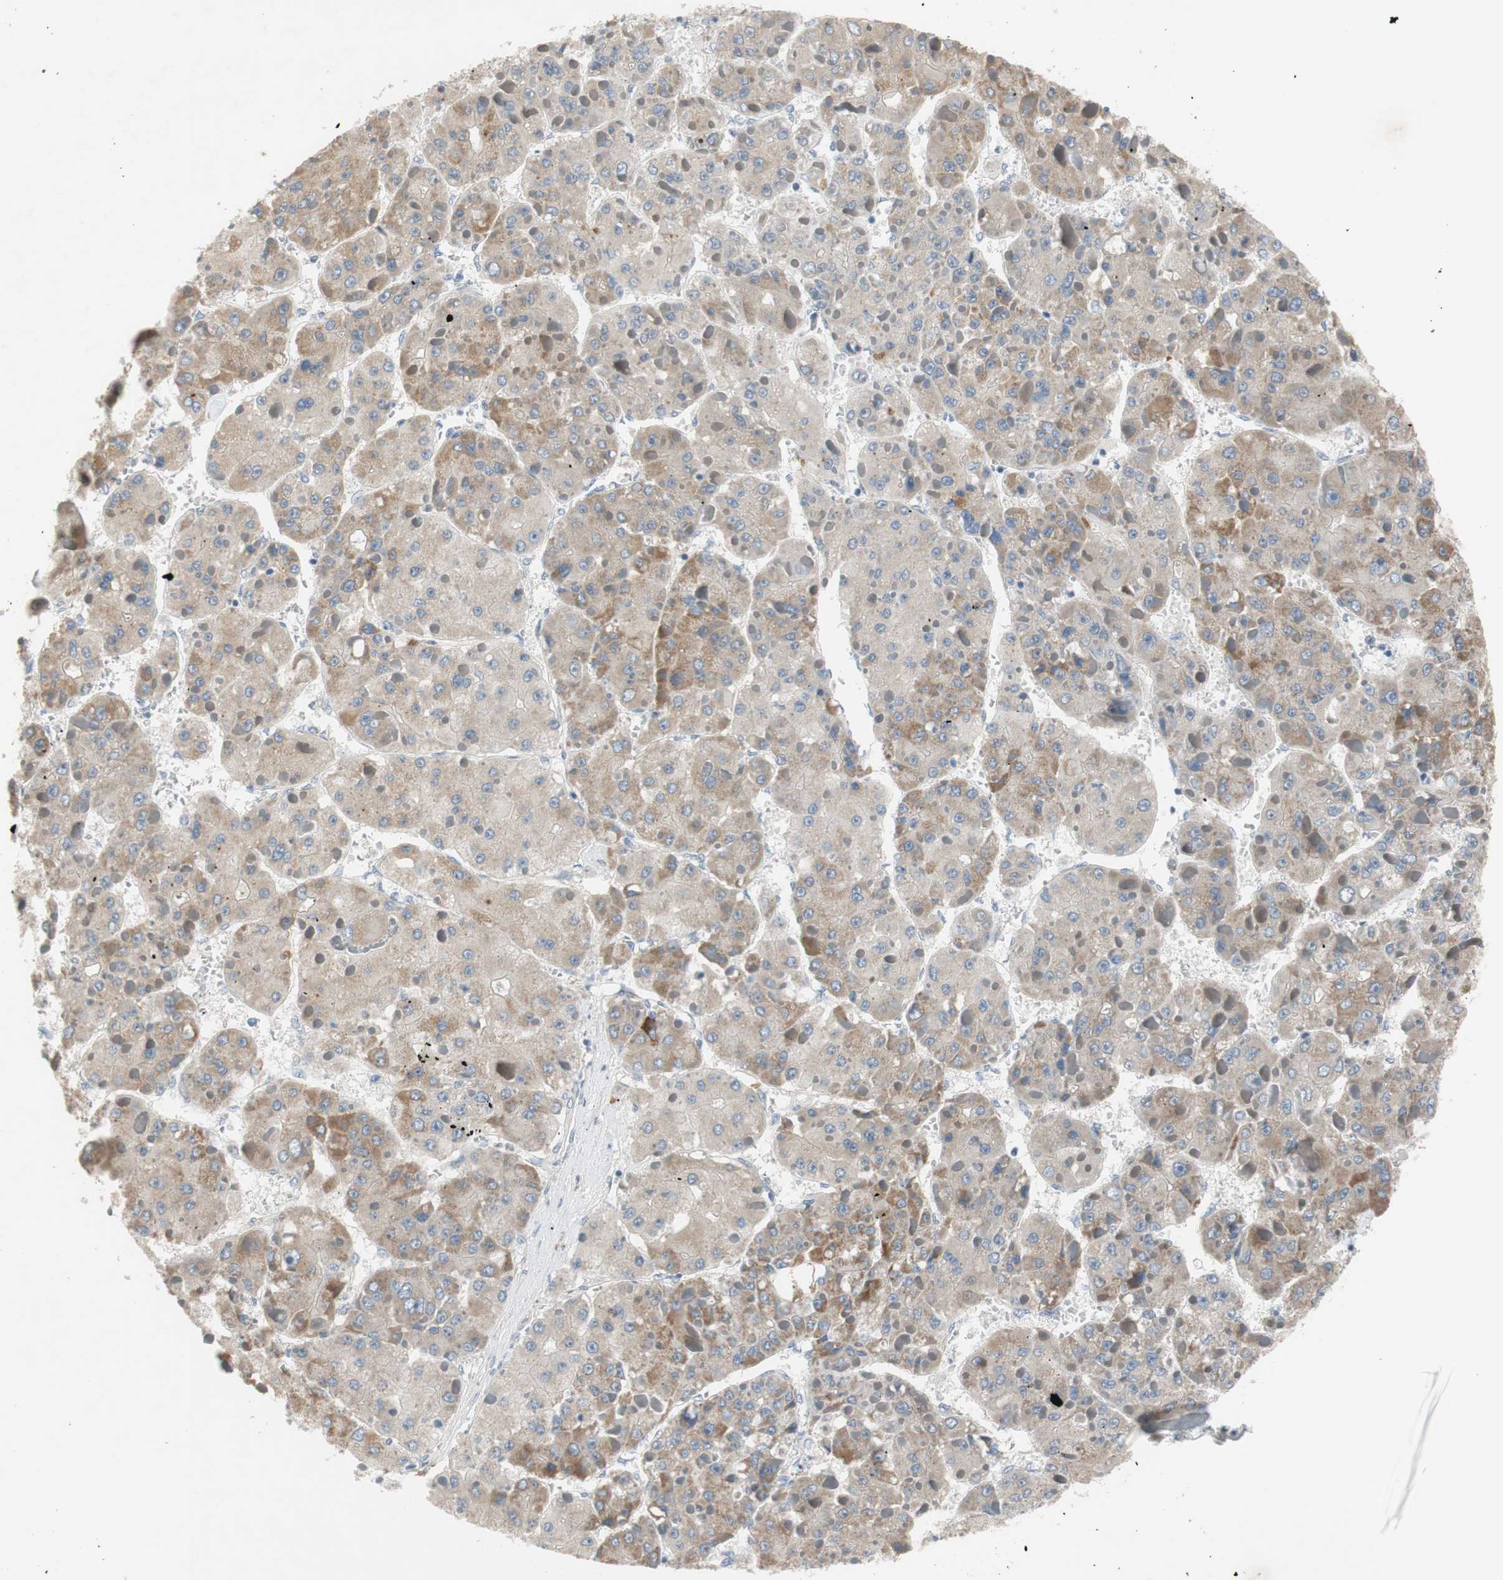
{"staining": {"intensity": "weak", "quantity": "25%-75%", "location": "cytoplasmic/membranous"}, "tissue": "liver cancer", "cell_type": "Tumor cells", "image_type": "cancer", "snomed": [{"axis": "morphology", "description": "Carcinoma, Hepatocellular, NOS"}, {"axis": "topography", "description": "Liver"}], "caption": "A high-resolution photomicrograph shows immunohistochemistry (IHC) staining of liver cancer, which reveals weak cytoplasmic/membranous positivity in approximately 25%-75% of tumor cells.", "gene": "TACR3", "patient": {"sex": "female", "age": 73}}